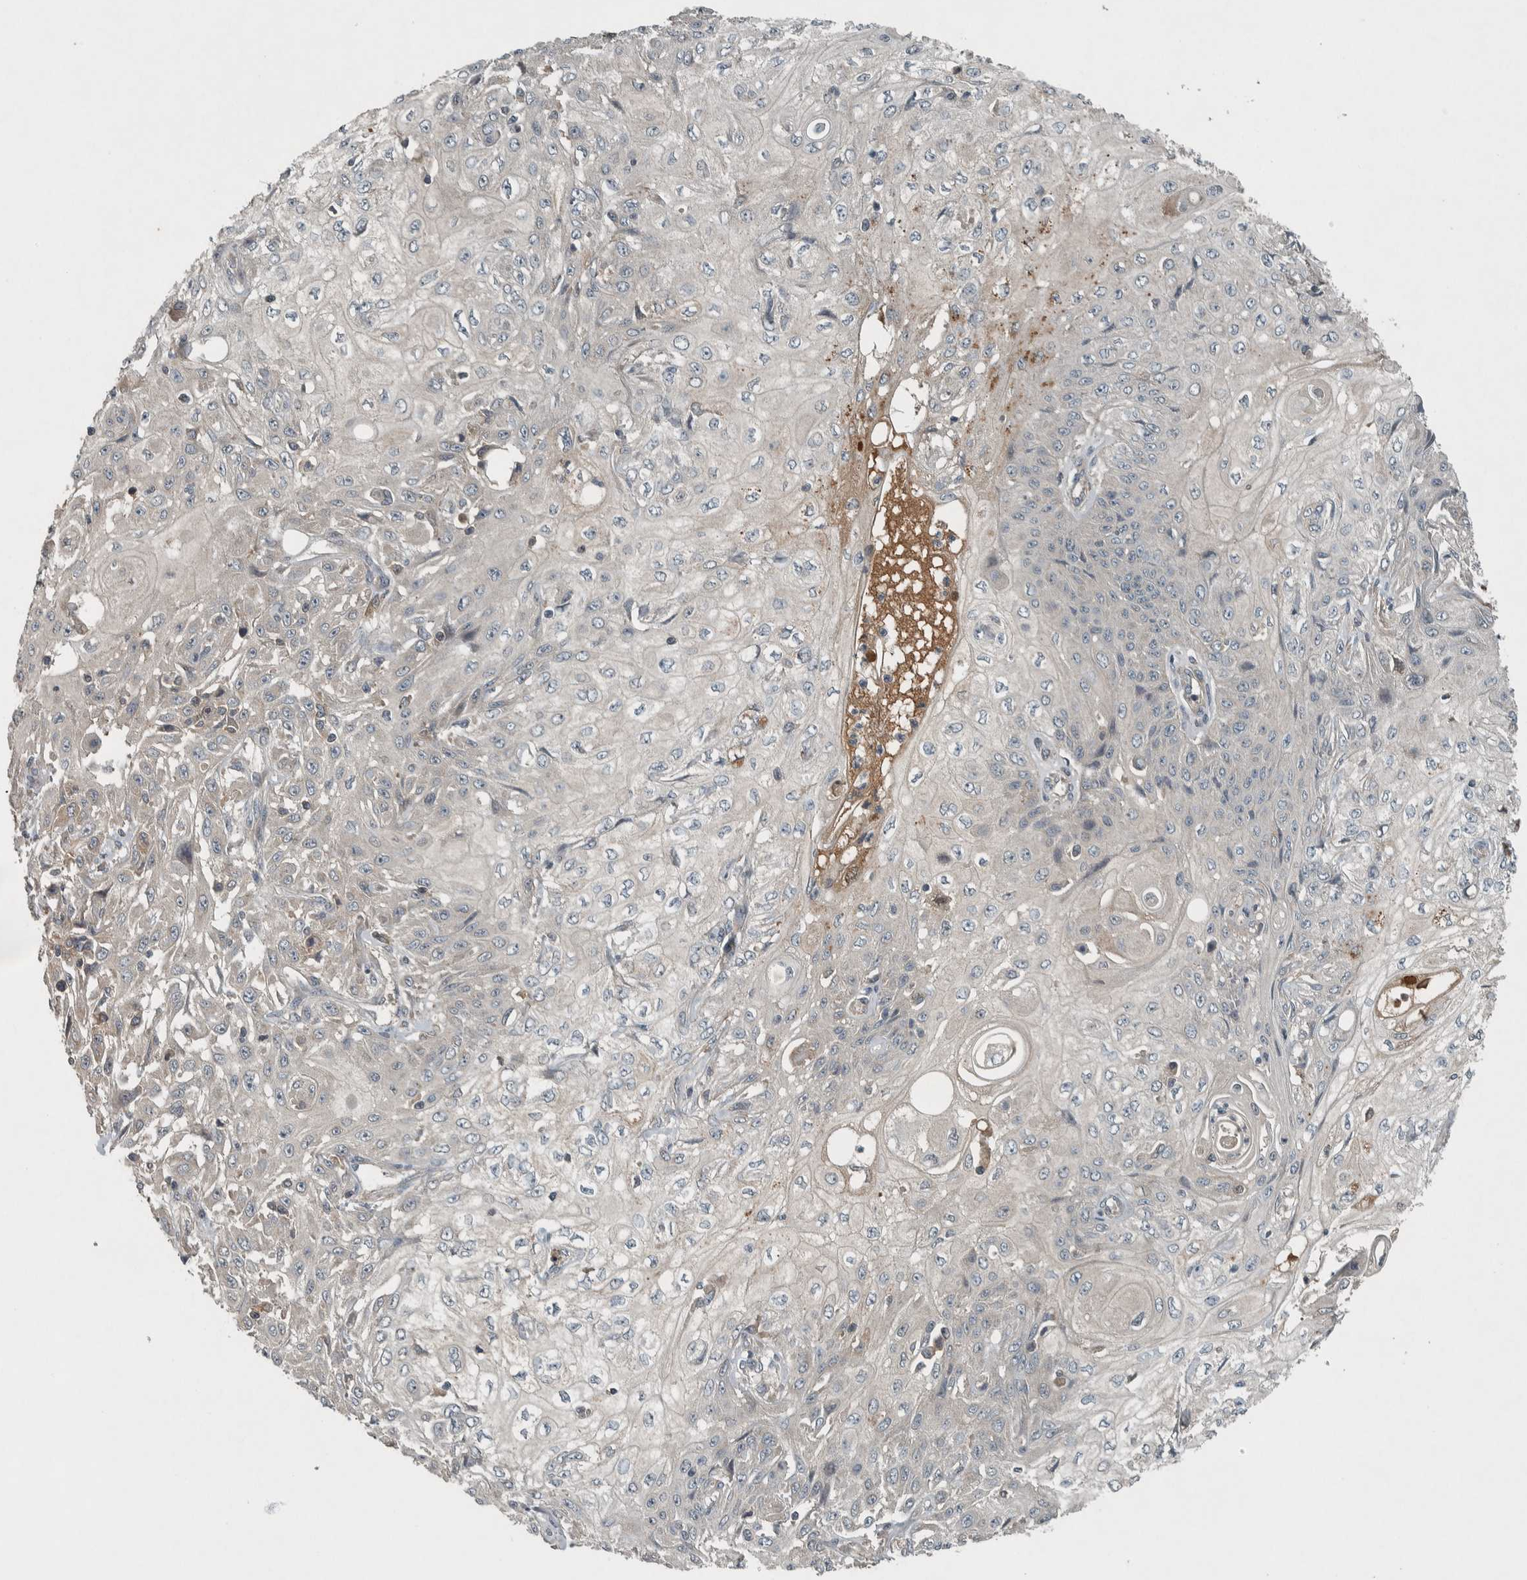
{"staining": {"intensity": "negative", "quantity": "none", "location": "none"}, "tissue": "skin cancer", "cell_type": "Tumor cells", "image_type": "cancer", "snomed": [{"axis": "morphology", "description": "Squamous cell carcinoma, NOS"}, {"axis": "morphology", "description": "Squamous cell carcinoma, metastatic, NOS"}, {"axis": "topography", "description": "Skin"}, {"axis": "topography", "description": "Lymph node"}], "caption": "IHC photomicrograph of neoplastic tissue: human skin cancer stained with DAB demonstrates no significant protein positivity in tumor cells.", "gene": "CLCN2", "patient": {"sex": "male", "age": 75}}